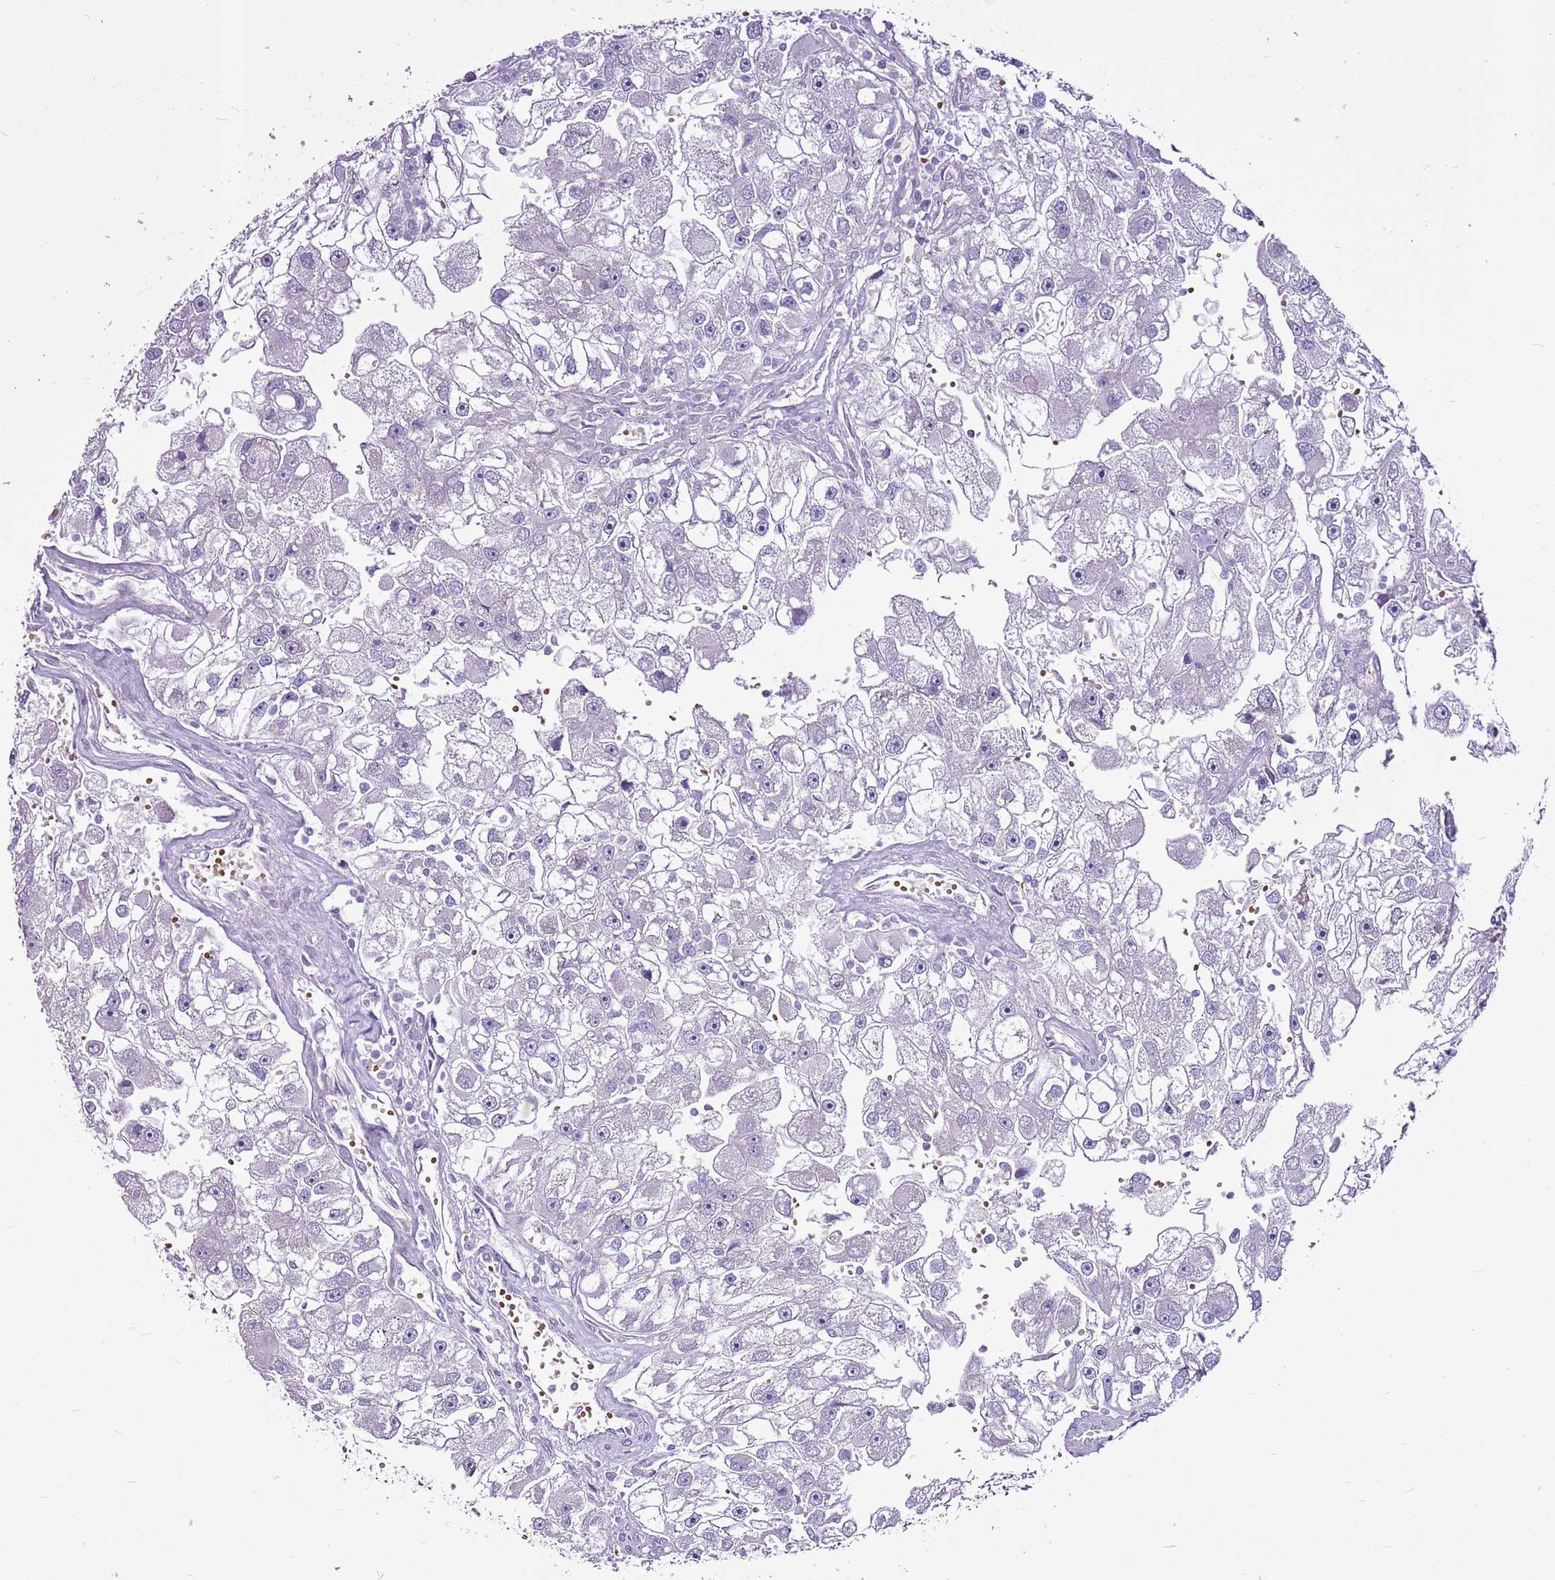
{"staining": {"intensity": "negative", "quantity": "none", "location": "none"}, "tissue": "renal cancer", "cell_type": "Tumor cells", "image_type": "cancer", "snomed": [{"axis": "morphology", "description": "Adenocarcinoma, NOS"}, {"axis": "topography", "description": "Kidney"}], "caption": "IHC of renal cancer (adenocarcinoma) shows no expression in tumor cells. The staining is performed using DAB brown chromogen with nuclei counter-stained in using hematoxylin.", "gene": "CHAC2", "patient": {"sex": "male", "age": 63}}